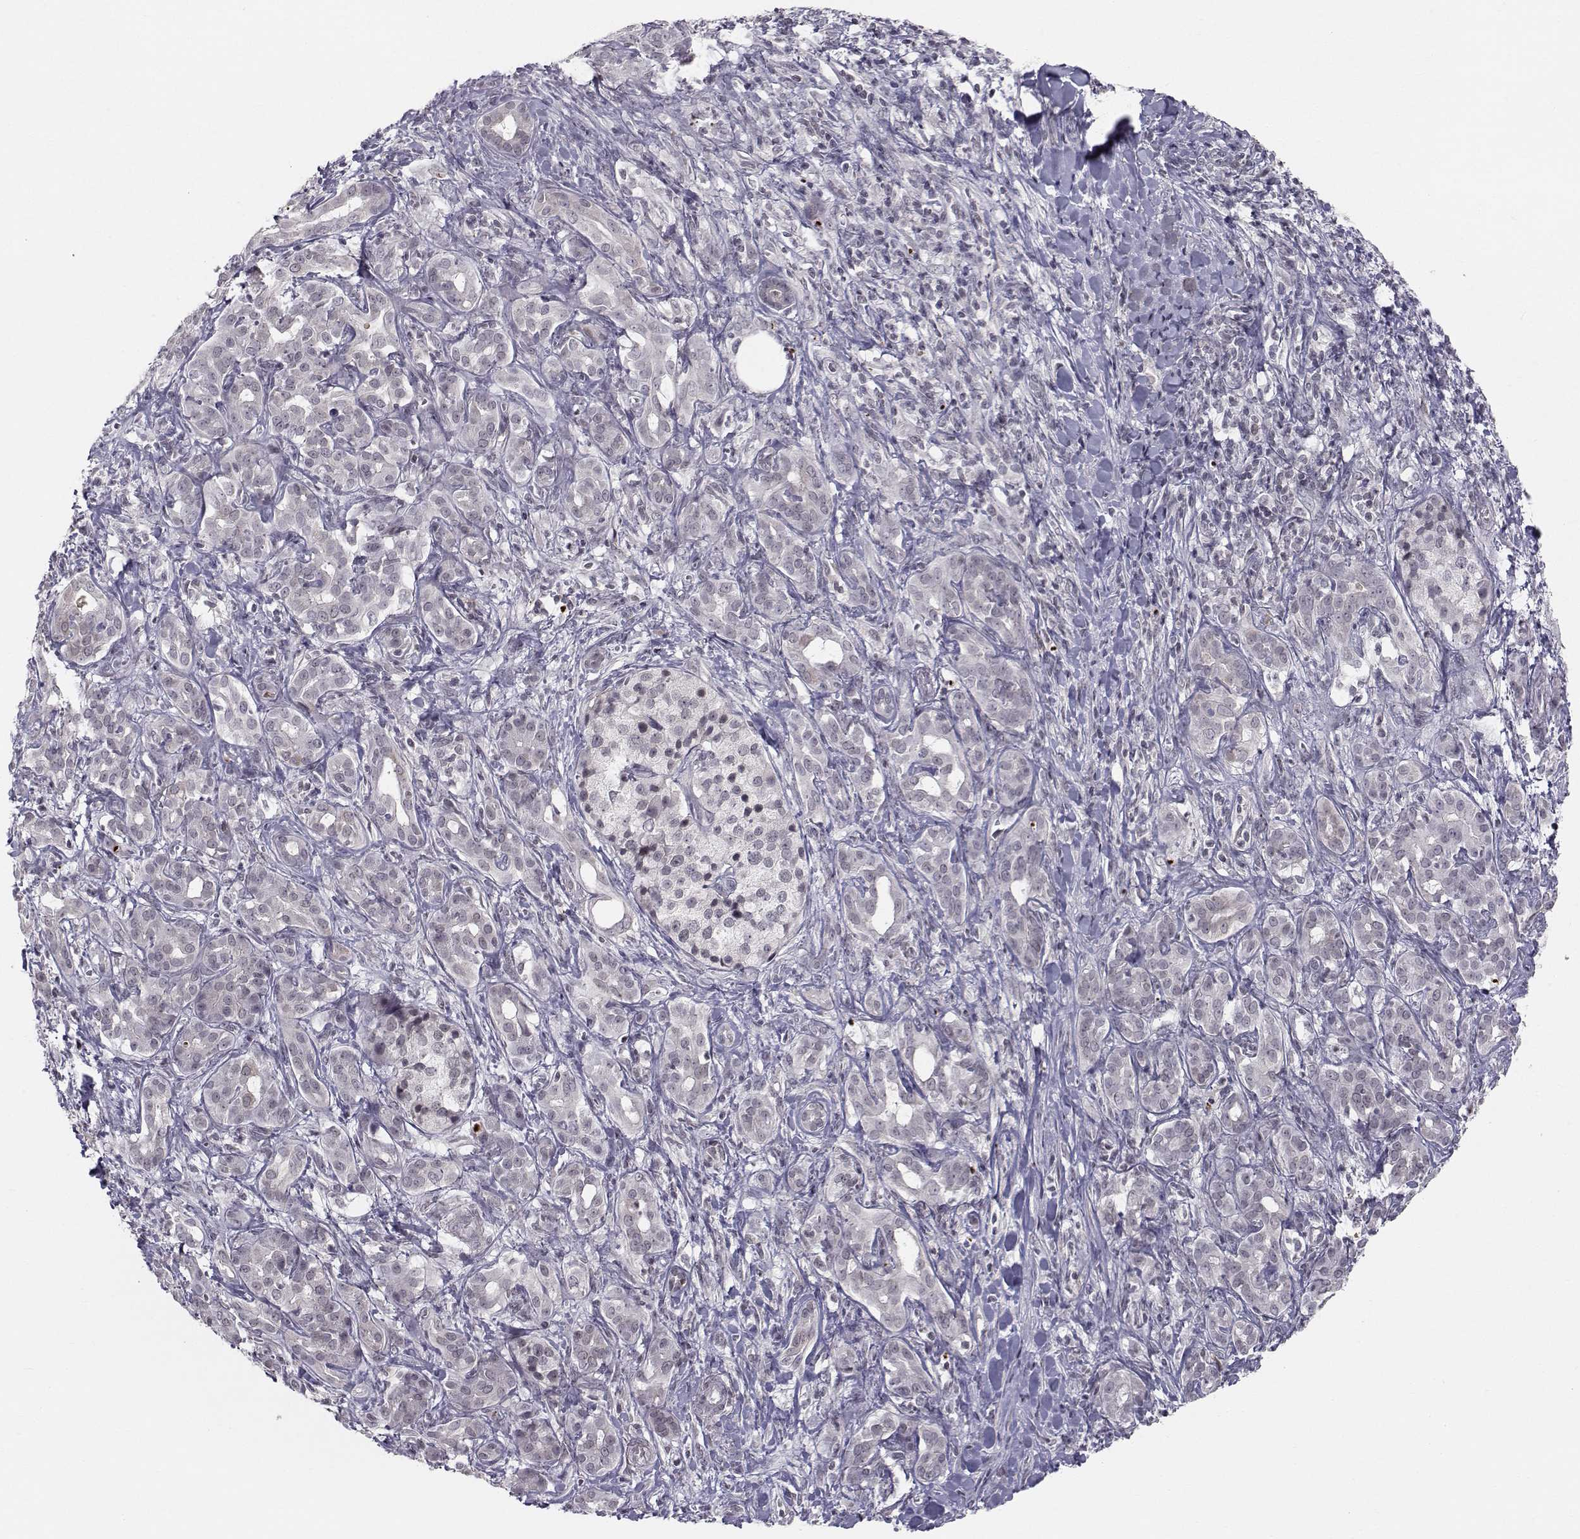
{"staining": {"intensity": "negative", "quantity": "none", "location": "none"}, "tissue": "pancreatic cancer", "cell_type": "Tumor cells", "image_type": "cancer", "snomed": [{"axis": "morphology", "description": "Adenocarcinoma, NOS"}, {"axis": "topography", "description": "Pancreas"}], "caption": "An IHC photomicrograph of pancreatic cancer (adenocarcinoma) is shown. There is no staining in tumor cells of pancreatic cancer (adenocarcinoma).", "gene": "MARCHF4", "patient": {"sex": "male", "age": 61}}